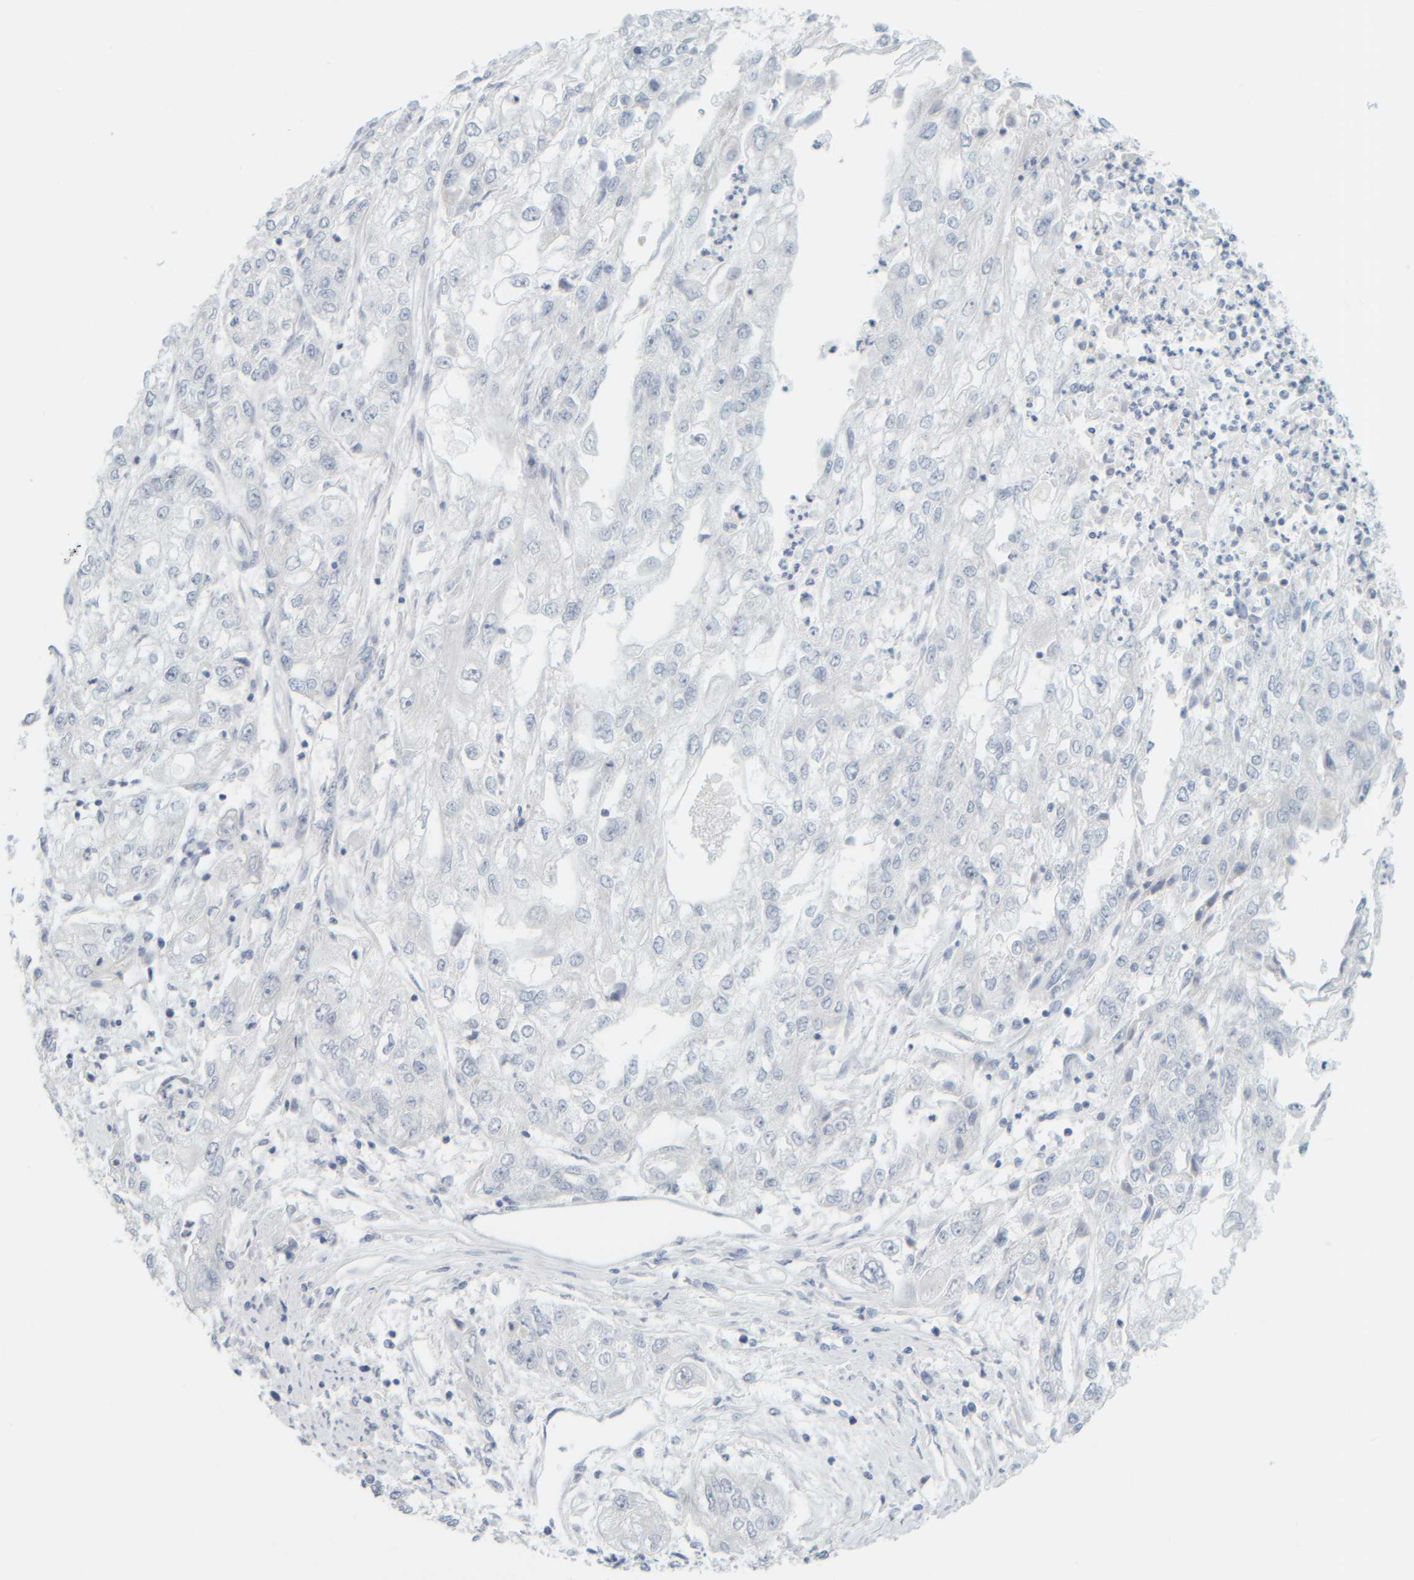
{"staining": {"intensity": "negative", "quantity": "none", "location": "none"}, "tissue": "endometrial cancer", "cell_type": "Tumor cells", "image_type": "cancer", "snomed": [{"axis": "morphology", "description": "Adenocarcinoma, NOS"}, {"axis": "topography", "description": "Endometrium"}], "caption": "DAB (3,3'-diaminobenzidine) immunohistochemical staining of human endometrial cancer (adenocarcinoma) reveals no significant positivity in tumor cells.", "gene": "PTGES3L-AARSD1", "patient": {"sex": "female", "age": 49}}